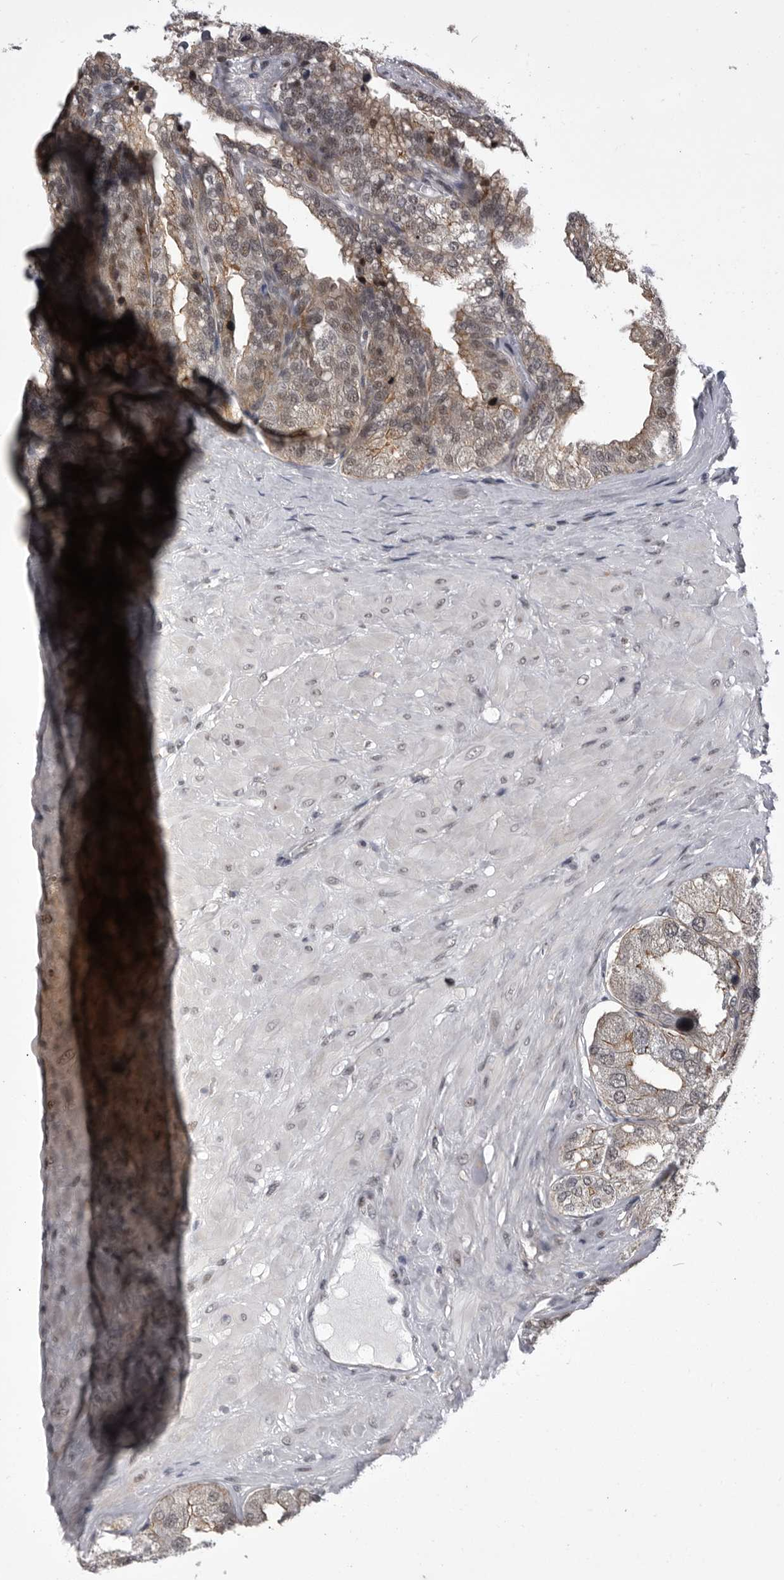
{"staining": {"intensity": "weak", "quantity": "25%-75%", "location": "cytoplasmic/membranous,nuclear"}, "tissue": "seminal vesicle", "cell_type": "Glandular cells", "image_type": "normal", "snomed": [{"axis": "morphology", "description": "Normal tissue, NOS"}, {"axis": "topography", "description": "Prostate"}, {"axis": "topography", "description": "Seminal veicle"}], "caption": "Seminal vesicle stained with IHC reveals weak cytoplasmic/membranous,nuclear staining in about 25%-75% of glandular cells. Using DAB (3,3'-diaminobenzidine) (brown) and hematoxylin (blue) stains, captured at high magnification using brightfield microscopy.", "gene": "PRPF3", "patient": {"sex": "male", "age": 51}}